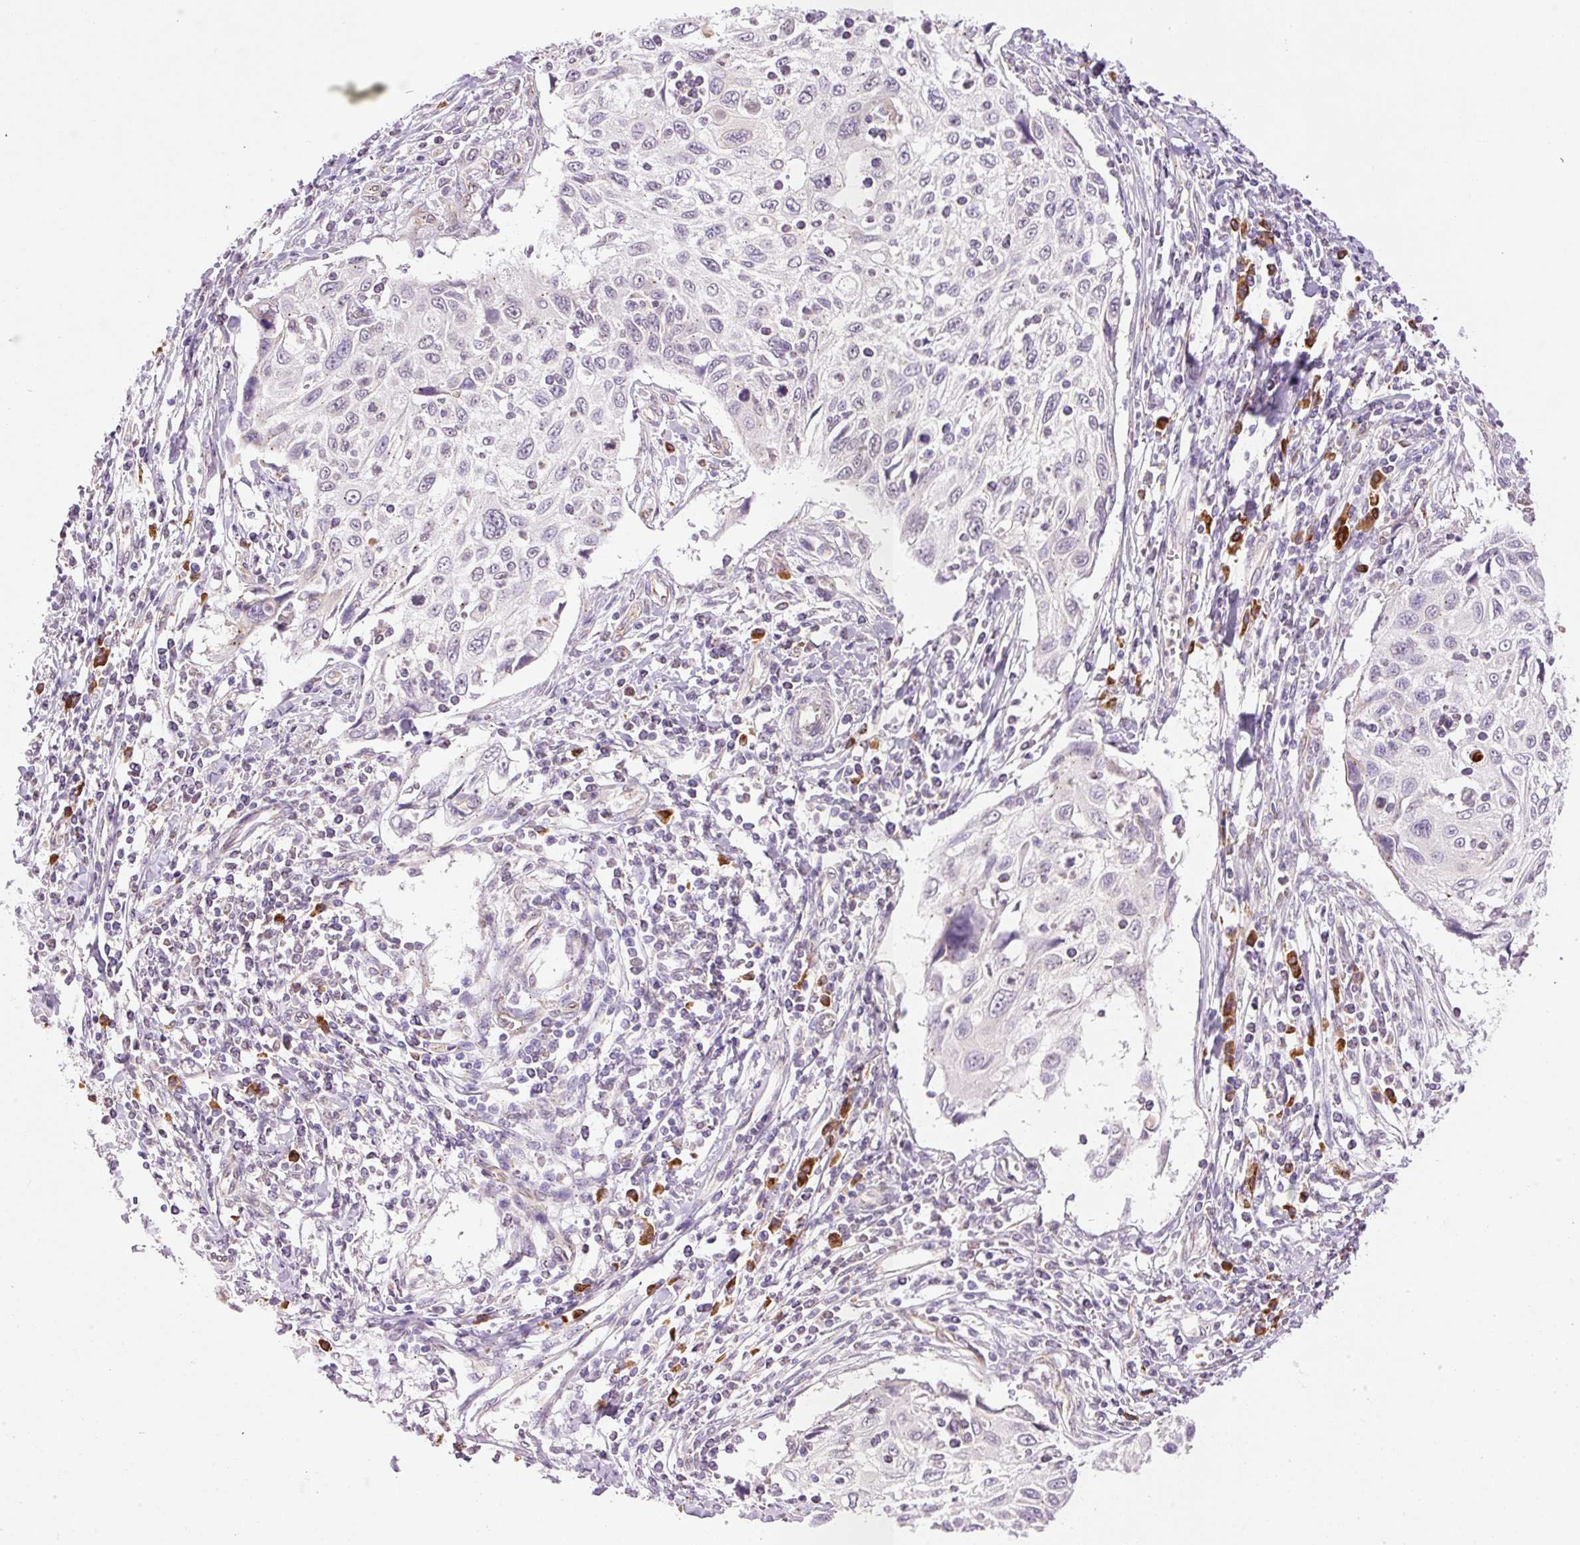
{"staining": {"intensity": "negative", "quantity": "none", "location": "none"}, "tissue": "cervical cancer", "cell_type": "Tumor cells", "image_type": "cancer", "snomed": [{"axis": "morphology", "description": "Squamous cell carcinoma, NOS"}, {"axis": "topography", "description": "Cervix"}], "caption": "Immunohistochemistry (IHC) photomicrograph of neoplastic tissue: cervical cancer stained with DAB (3,3'-diaminobenzidine) reveals no significant protein expression in tumor cells. The staining was performed using DAB (3,3'-diaminobenzidine) to visualize the protein expression in brown, while the nuclei were stained in blue with hematoxylin (Magnification: 20x).", "gene": "PNPLA5", "patient": {"sex": "female", "age": 70}}